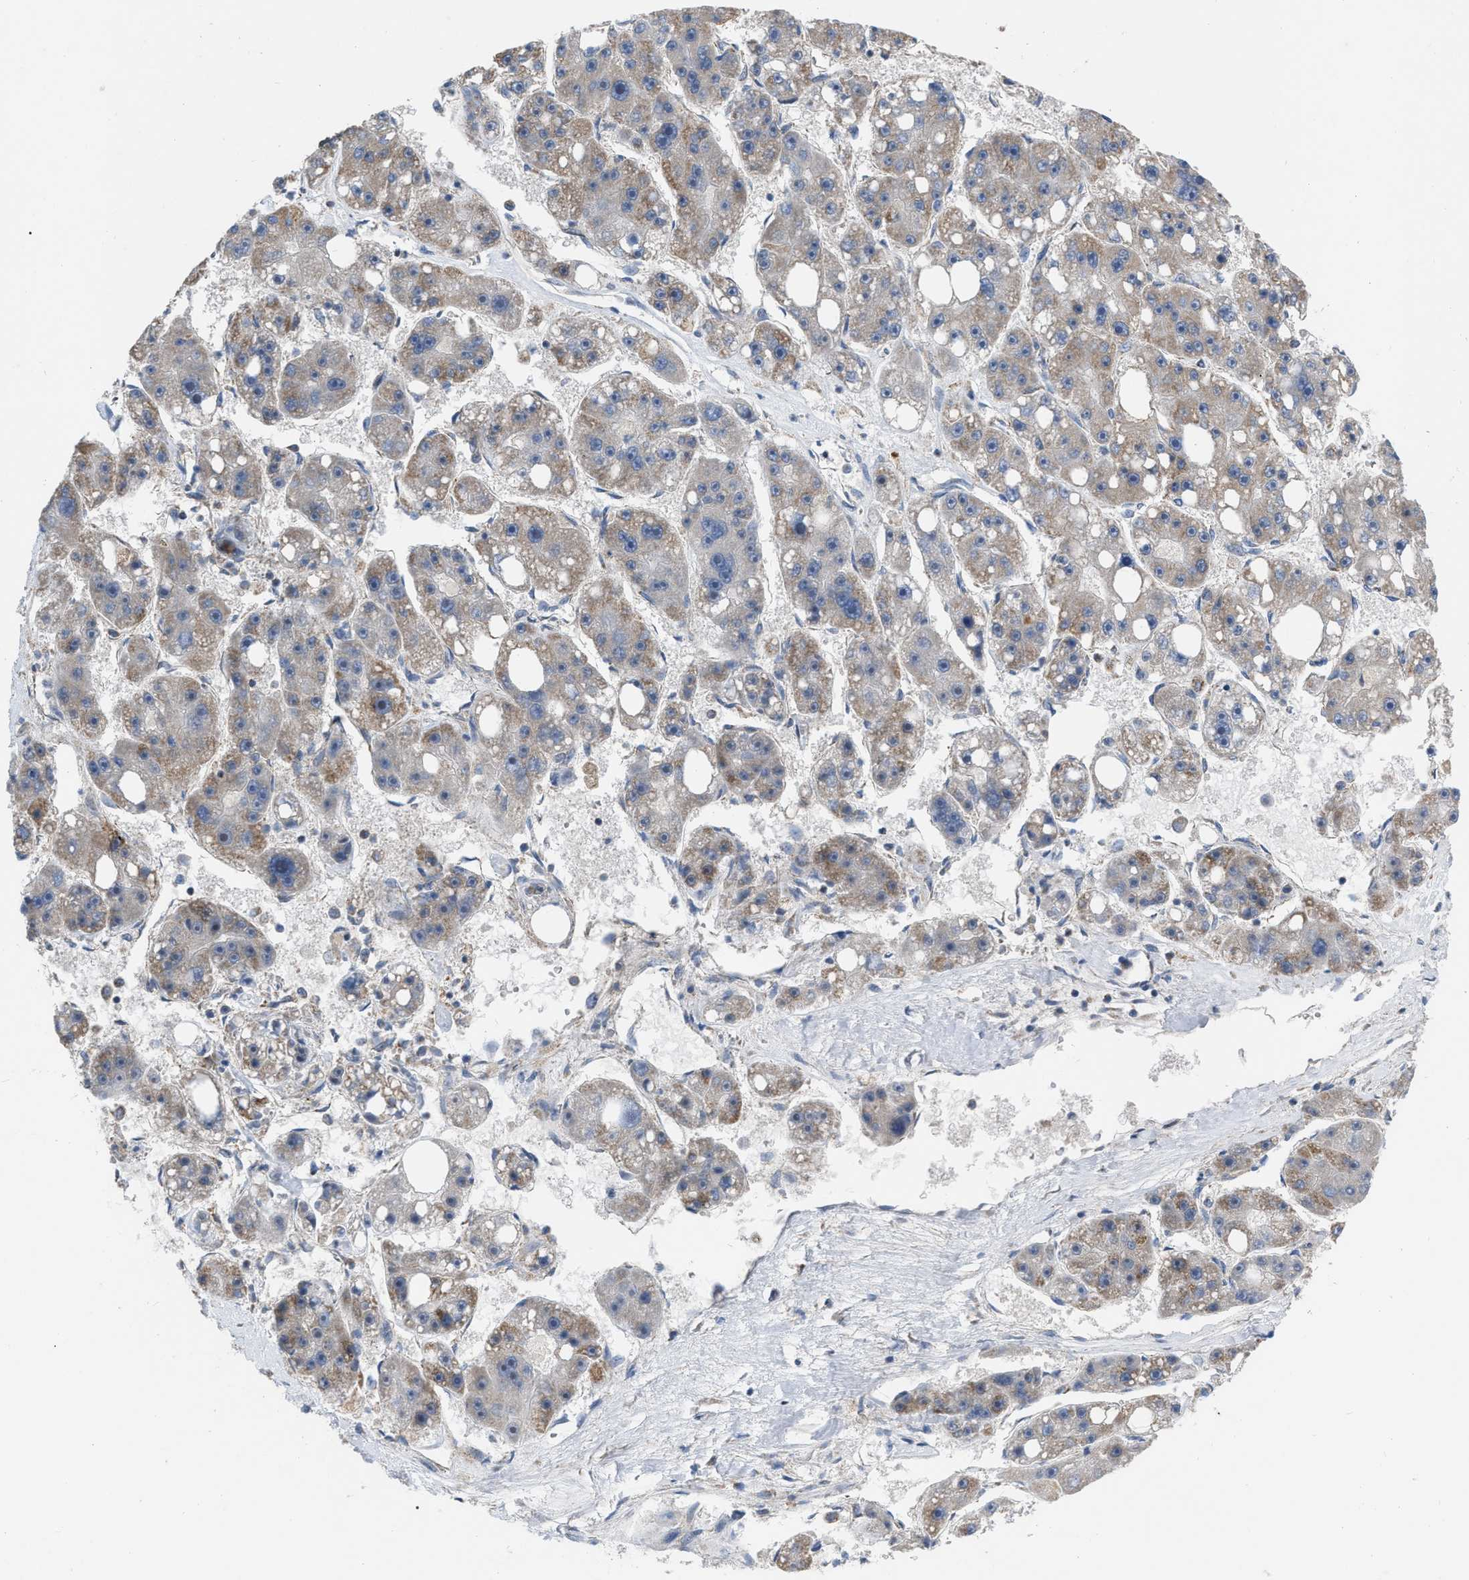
{"staining": {"intensity": "weak", "quantity": "25%-75%", "location": "cytoplasmic/membranous"}, "tissue": "liver cancer", "cell_type": "Tumor cells", "image_type": "cancer", "snomed": [{"axis": "morphology", "description": "Carcinoma, Hepatocellular, NOS"}, {"axis": "topography", "description": "Liver"}], "caption": "There is low levels of weak cytoplasmic/membranous positivity in tumor cells of liver hepatocellular carcinoma, as demonstrated by immunohistochemical staining (brown color).", "gene": "DDX56", "patient": {"sex": "female", "age": 61}}